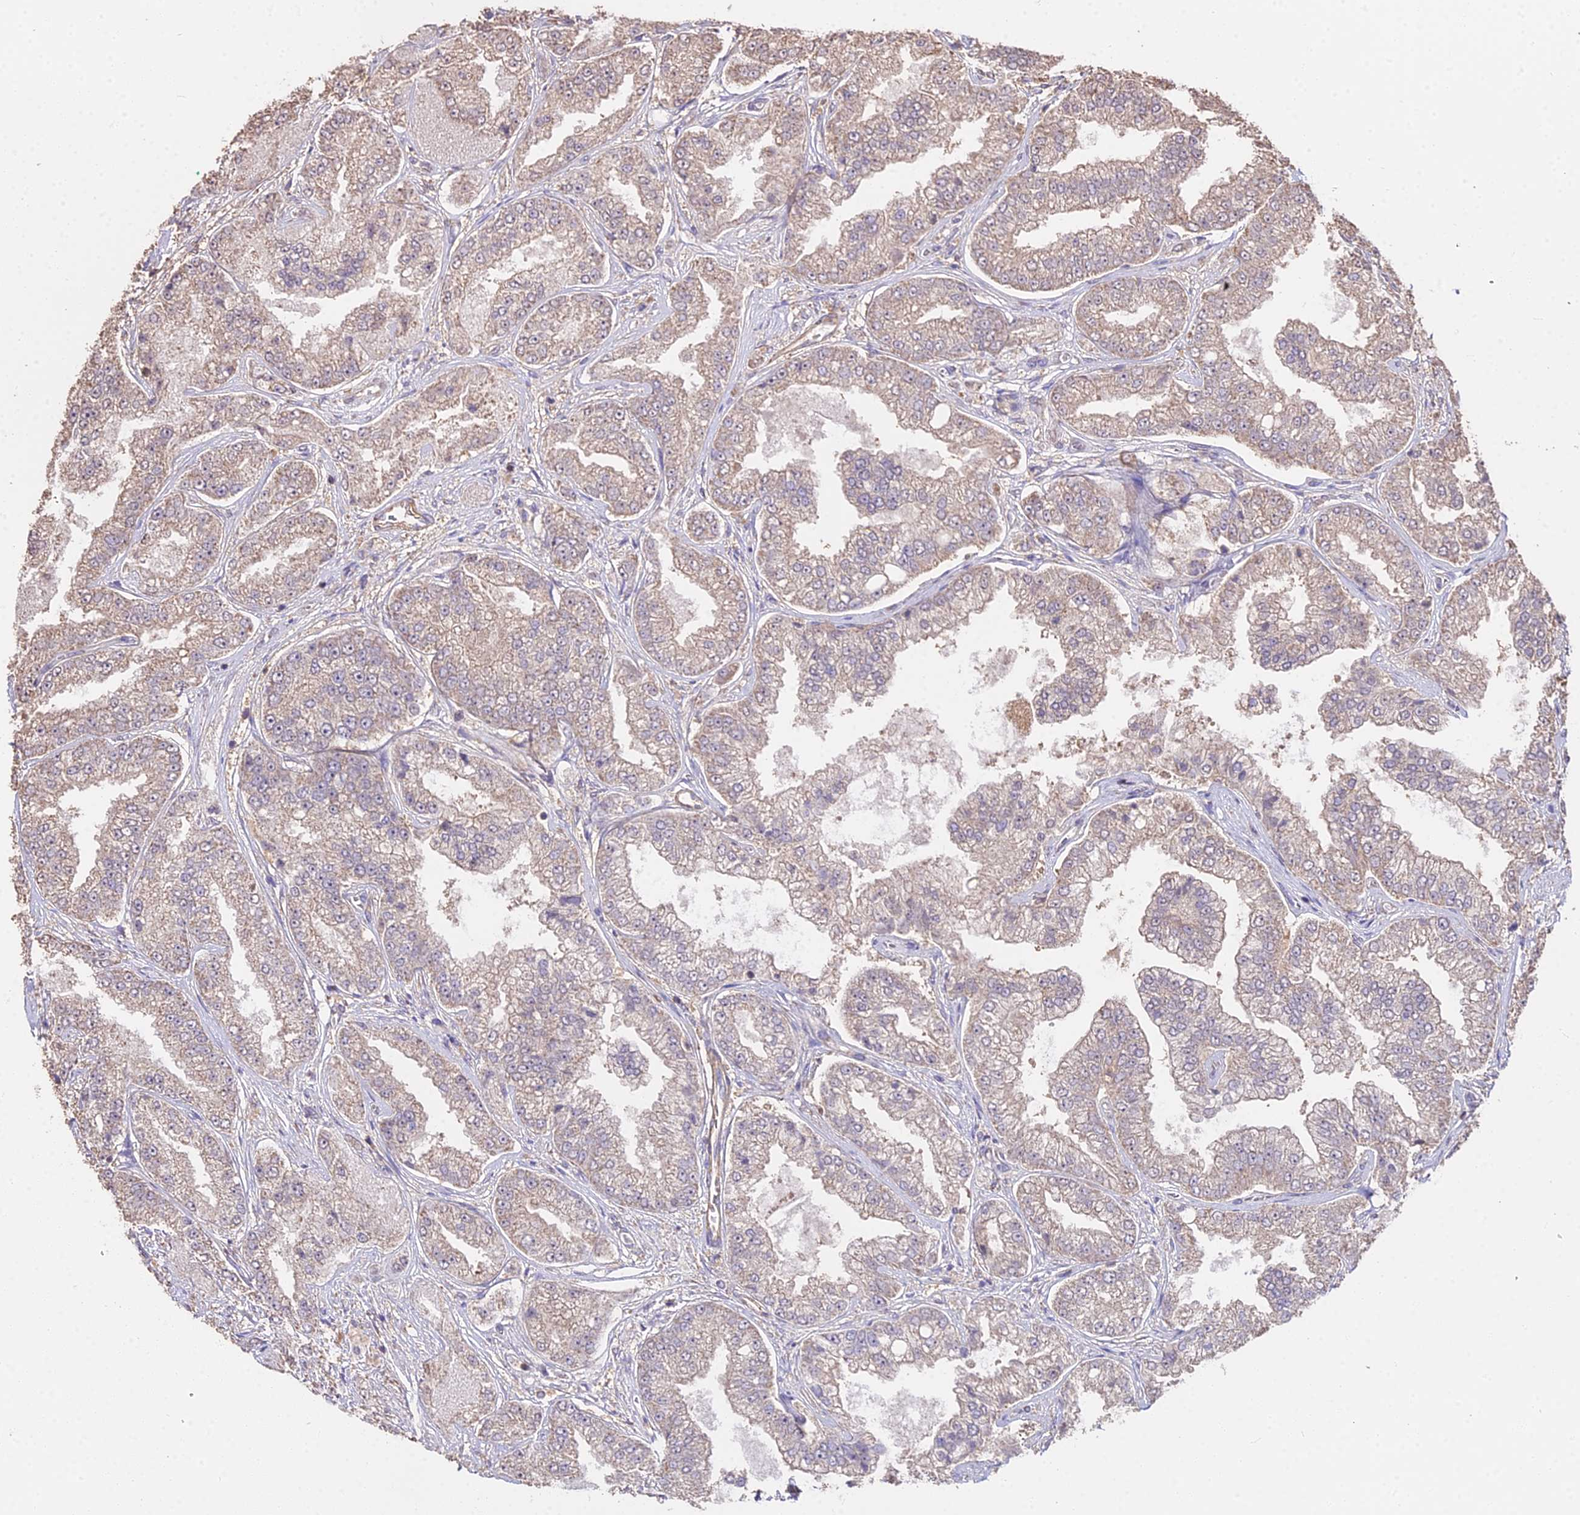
{"staining": {"intensity": "weak", "quantity": "25%-75%", "location": "cytoplasmic/membranous"}, "tissue": "prostate cancer", "cell_type": "Tumor cells", "image_type": "cancer", "snomed": [{"axis": "morphology", "description": "Adenocarcinoma, High grade"}, {"axis": "topography", "description": "Prostate"}], "caption": "Immunohistochemical staining of prostate adenocarcinoma (high-grade) displays weak cytoplasmic/membranous protein staining in about 25%-75% of tumor cells.", "gene": "METTL13", "patient": {"sex": "male", "age": 71}}